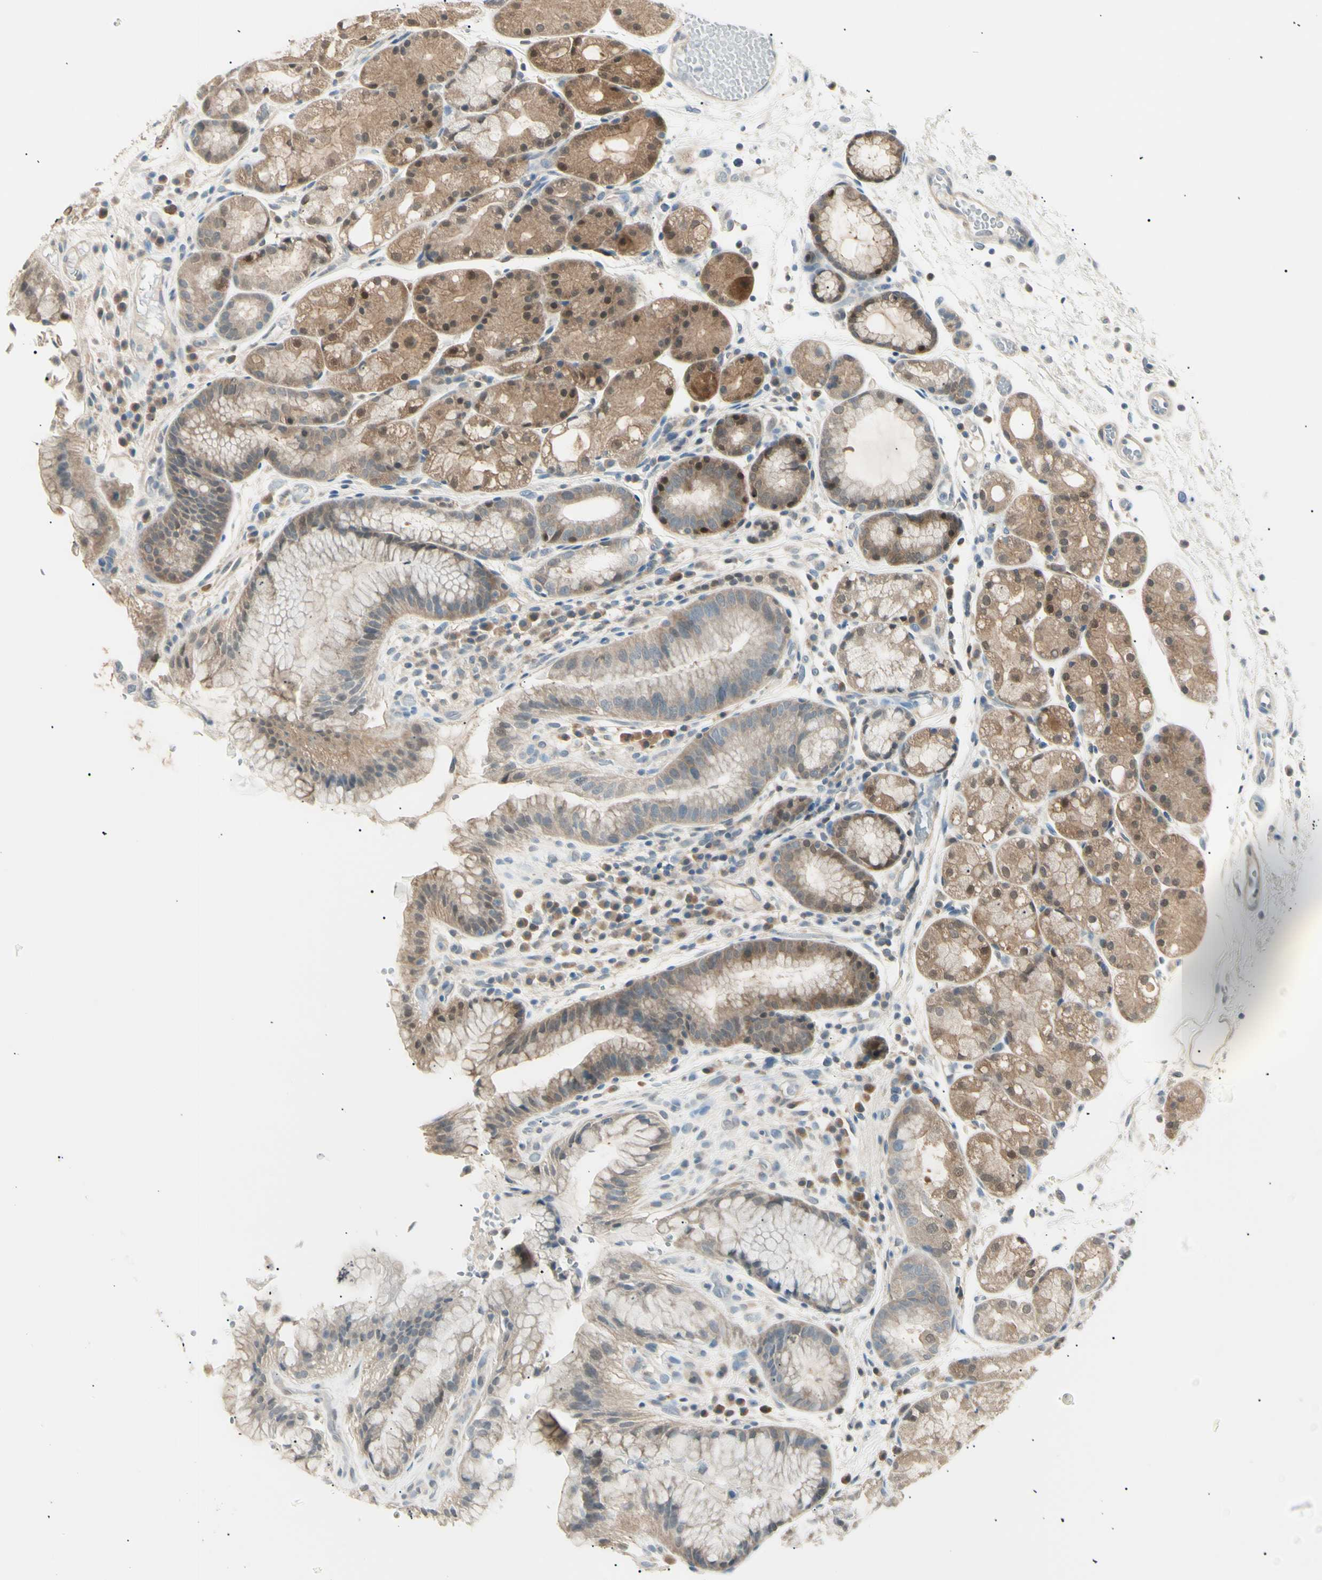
{"staining": {"intensity": "moderate", "quantity": ">75%", "location": "cytoplasmic/membranous,nuclear"}, "tissue": "stomach", "cell_type": "Glandular cells", "image_type": "normal", "snomed": [{"axis": "morphology", "description": "Normal tissue, NOS"}, {"axis": "topography", "description": "Stomach, upper"}], "caption": "Stomach stained with IHC displays moderate cytoplasmic/membranous,nuclear staining in approximately >75% of glandular cells.", "gene": "LHPP", "patient": {"sex": "male", "age": 72}}